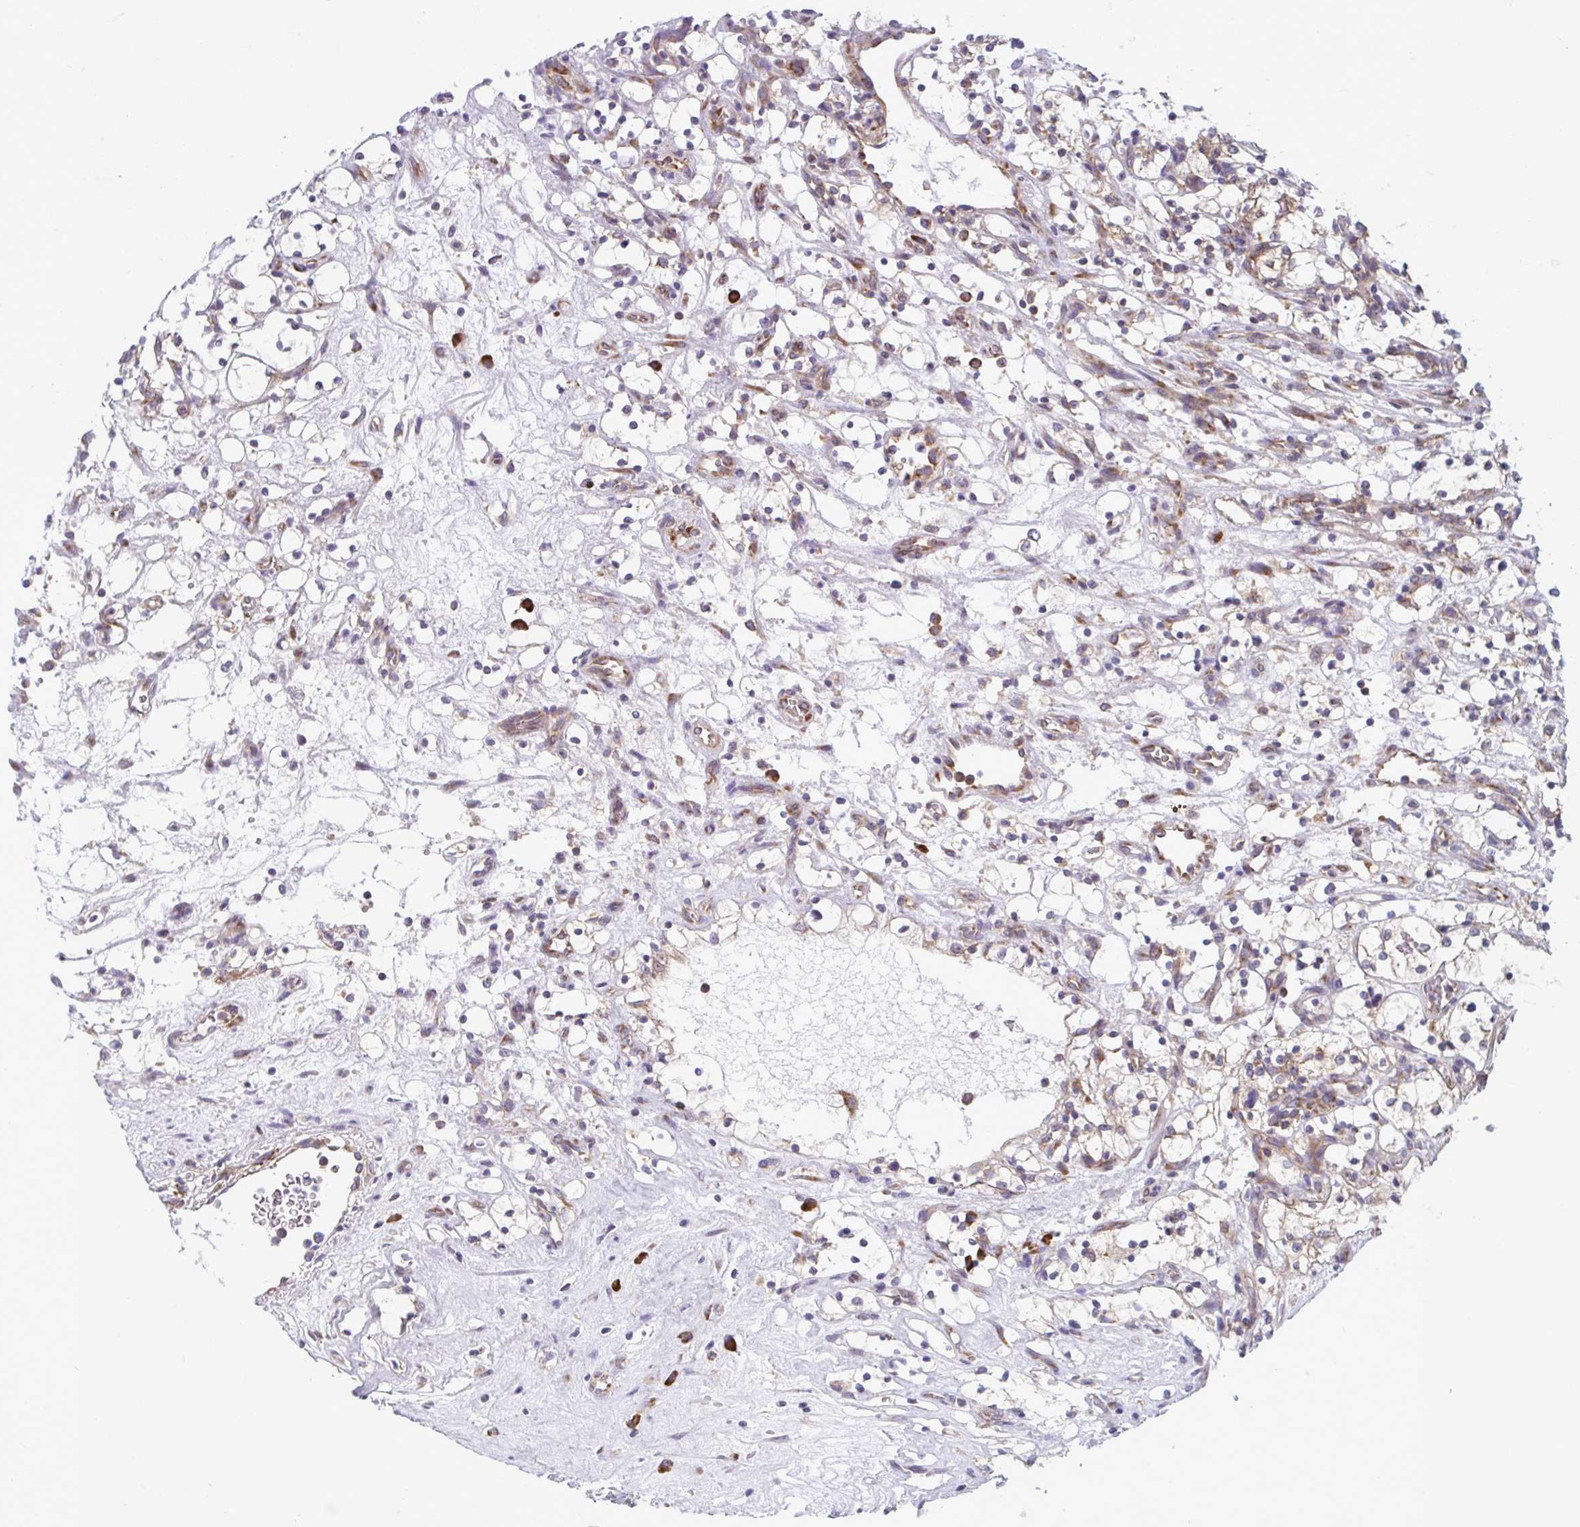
{"staining": {"intensity": "weak", "quantity": "25%-75%", "location": "cytoplasmic/membranous"}, "tissue": "renal cancer", "cell_type": "Tumor cells", "image_type": "cancer", "snomed": [{"axis": "morphology", "description": "Adenocarcinoma, NOS"}, {"axis": "topography", "description": "Kidney"}], "caption": "This histopathology image demonstrates immunohistochemistry staining of human renal cancer, with low weak cytoplasmic/membranous positivity in approximately 25%-75% of tumor cells.", "gene": "RPS16", "patient": {"sex": "female", "age": 69}}